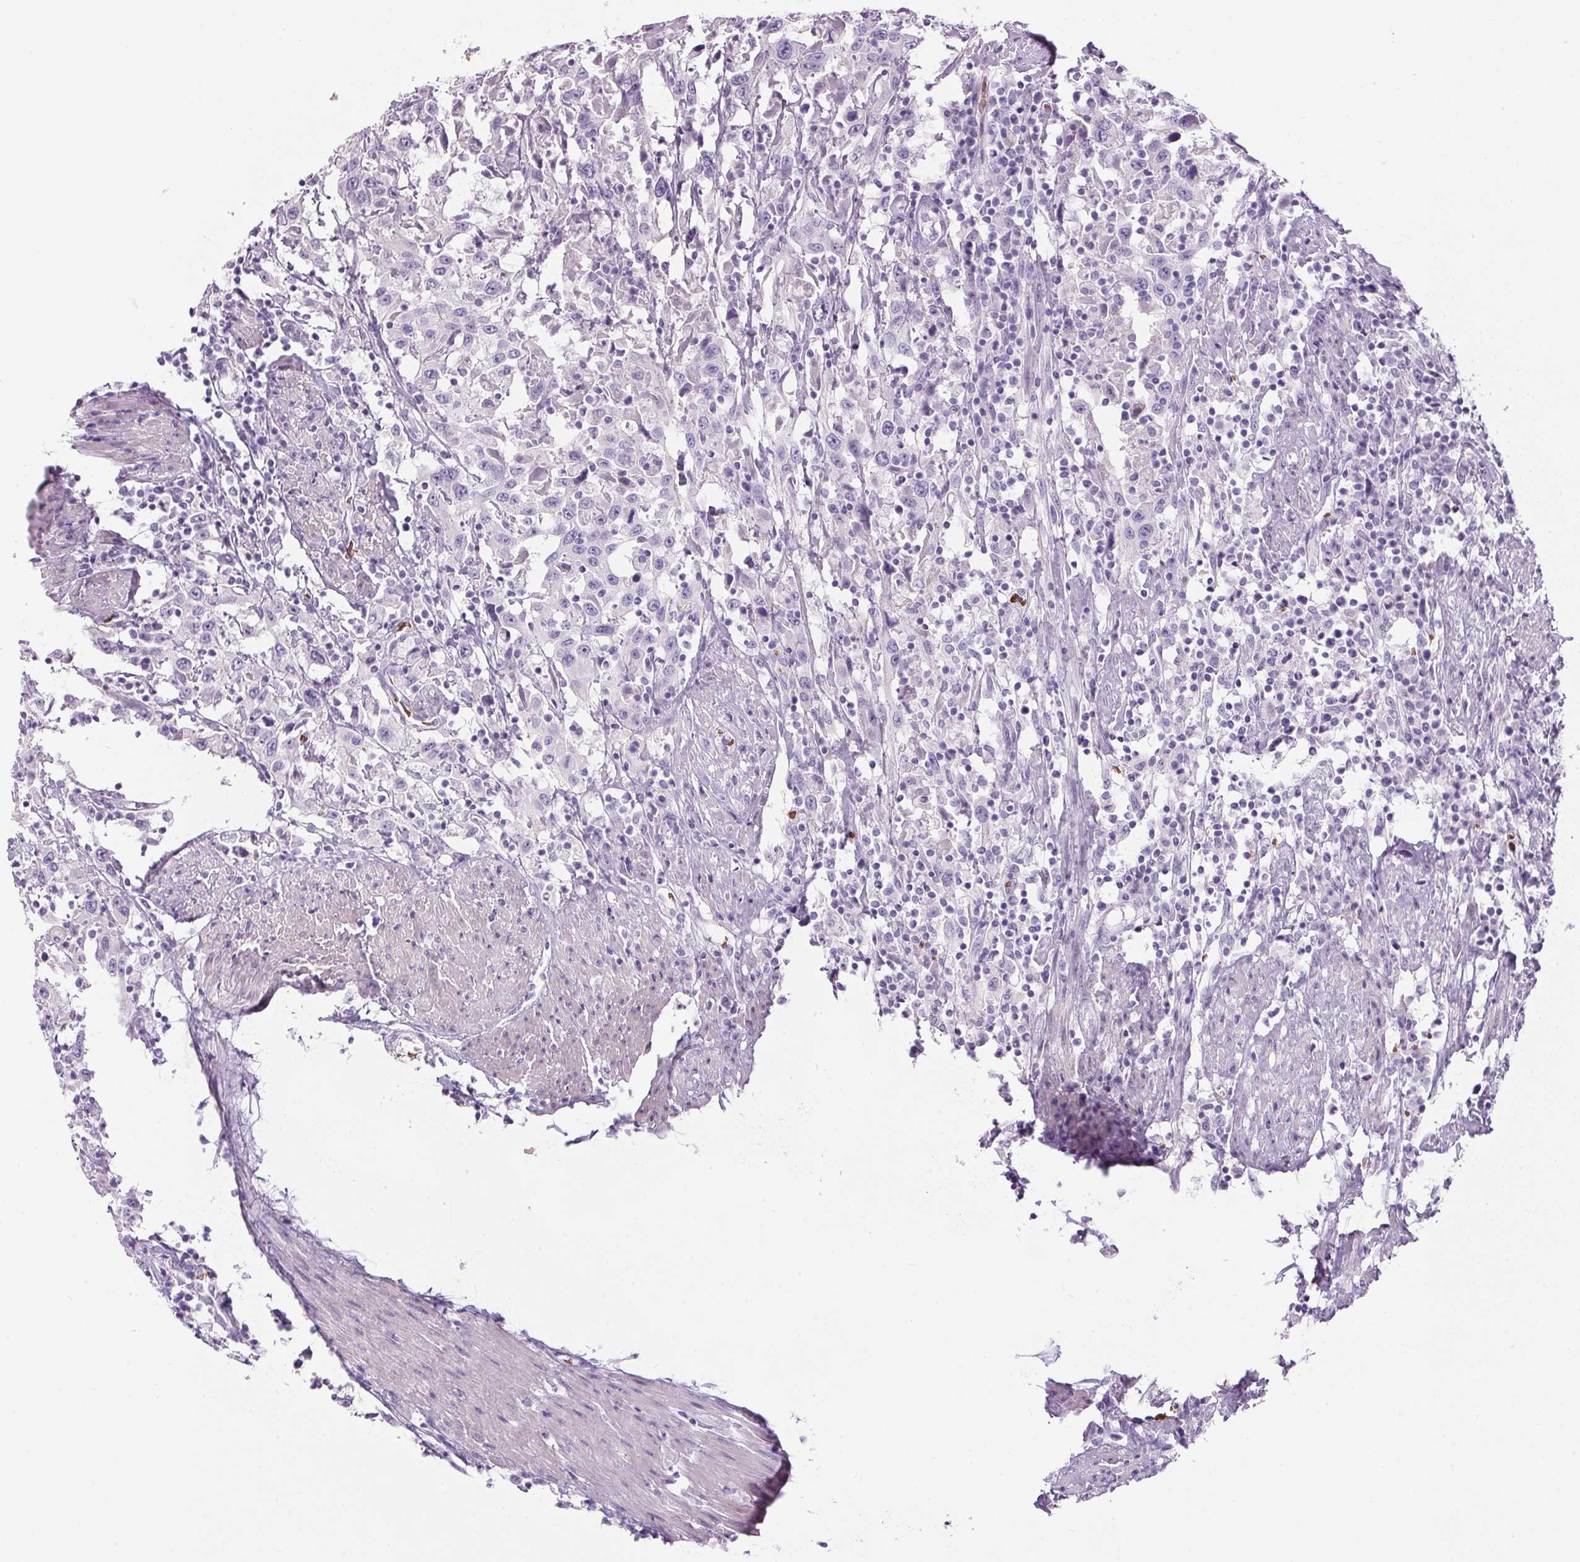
{"staining": {"intensity": "negative", "quantity": "none", "location": "none"}, "tissue": "urothelial cancer", "cell_type": "Tumor cells", "image_type": "cancer", "snomed": [{"axis": "morphology", "description": "Urothelial carcinoma, High grade"}, {"axis": "topography", "description": "Urinary bladder"}], "caption": "Immunohistochemistry (IHC) of high-grade urothelial carcinoma displays no staining in tumor cells. (Brightfield microscopy of DAB IHC at high magnification).", "gene": "HBQ1", "patient": {"sex": "male", "age": 61}}